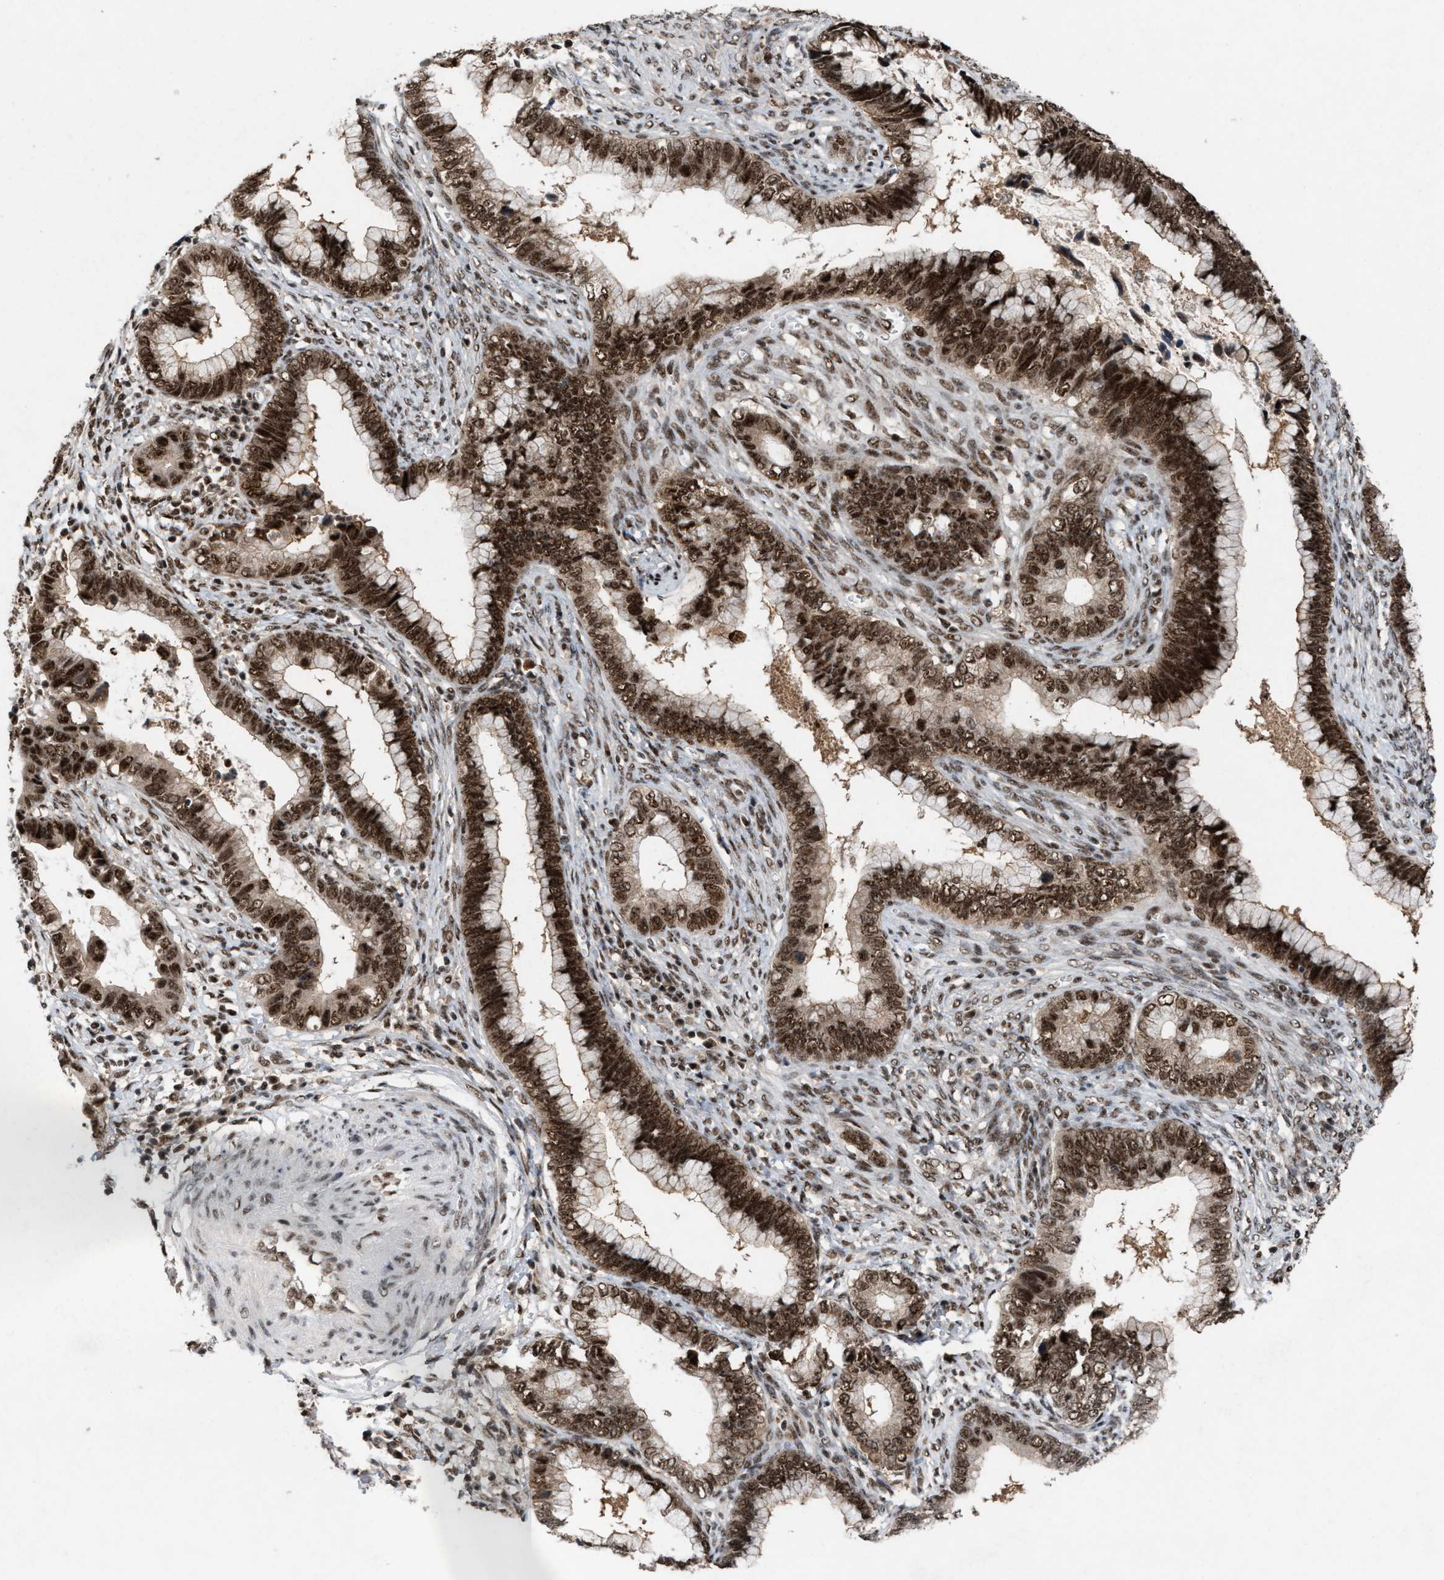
{"staining": {"intensity": "strong", "quantity": ">75%", "location": "nuclear"}, "tissue": "cervical cancer", "cell_type": "Tumor cells", "image_type": "cancer", "snomed": [{"axis": "morphology", "description": "Adenocarcinoma, NOS"}, {"axis": "topography", "description": "Cervix"}], "caption": "This is an image of immunohistochemistry staining of adenocarcinoma (cervical), which shows strong expression in the nuclear of tumor cells.", "gene": "PRPF4", "patient": {"sex": "female", "age": 44}}